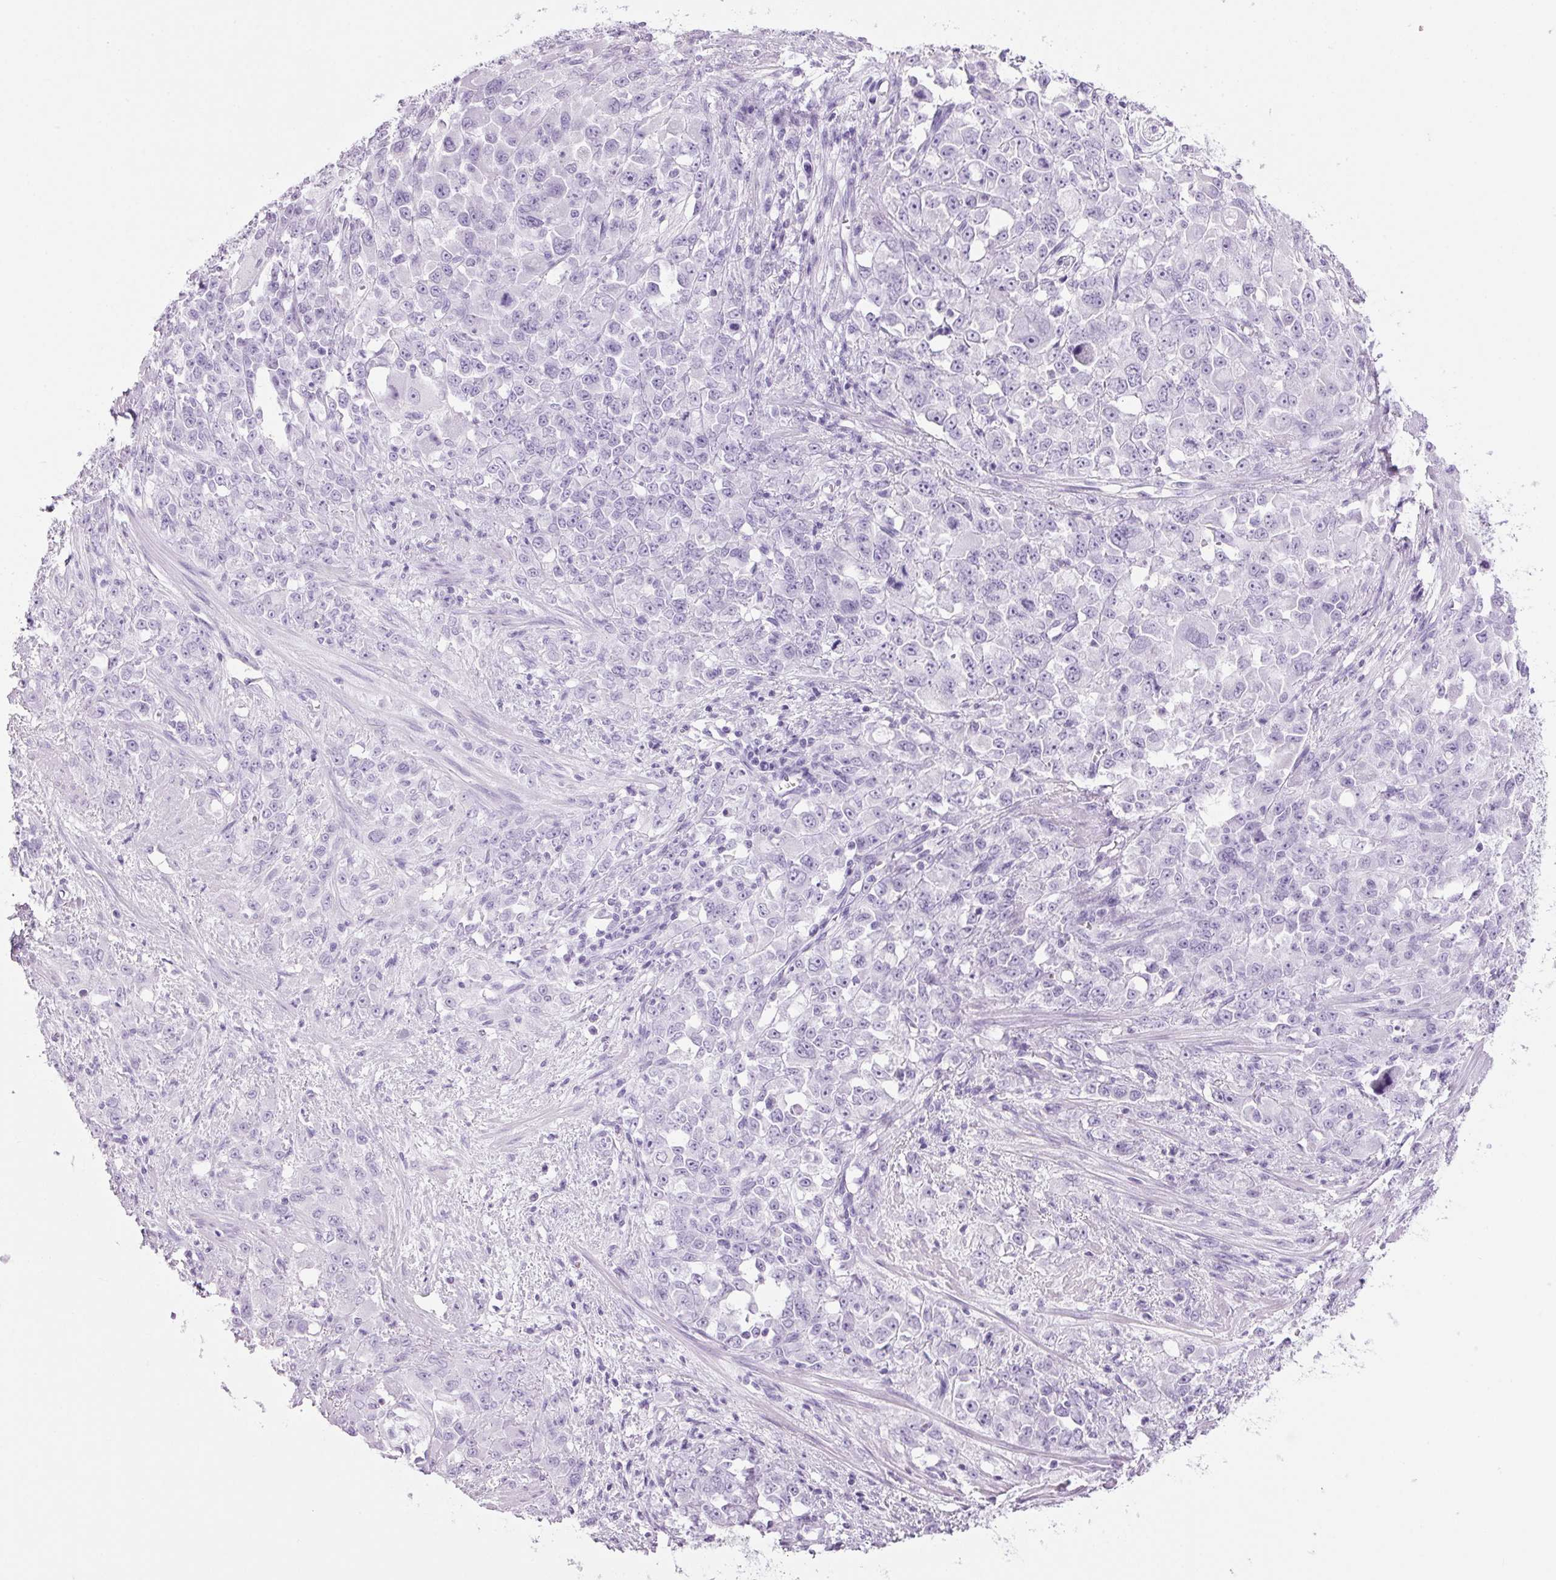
{"staining": {"intensity": "negative", "quantity": "none", "location": "none"}, "tissue": "stomach cancer", "cell_type": "Tumor cells", "image_type": "cancer", "snomed": [{"axis": "morphology", "description": "Adenocarcinoma, NOS"}, {"axis": "topography", "description": "Stomach"}], "caption": "Immunohistochemistry (IHC) photomicrograph of stomach adenocarcinoma stained for a protein (brown), which displays no expression in tumor cells.", "gene": "PPP1R1A", "patient": {"sex": "female", "age": 76}}